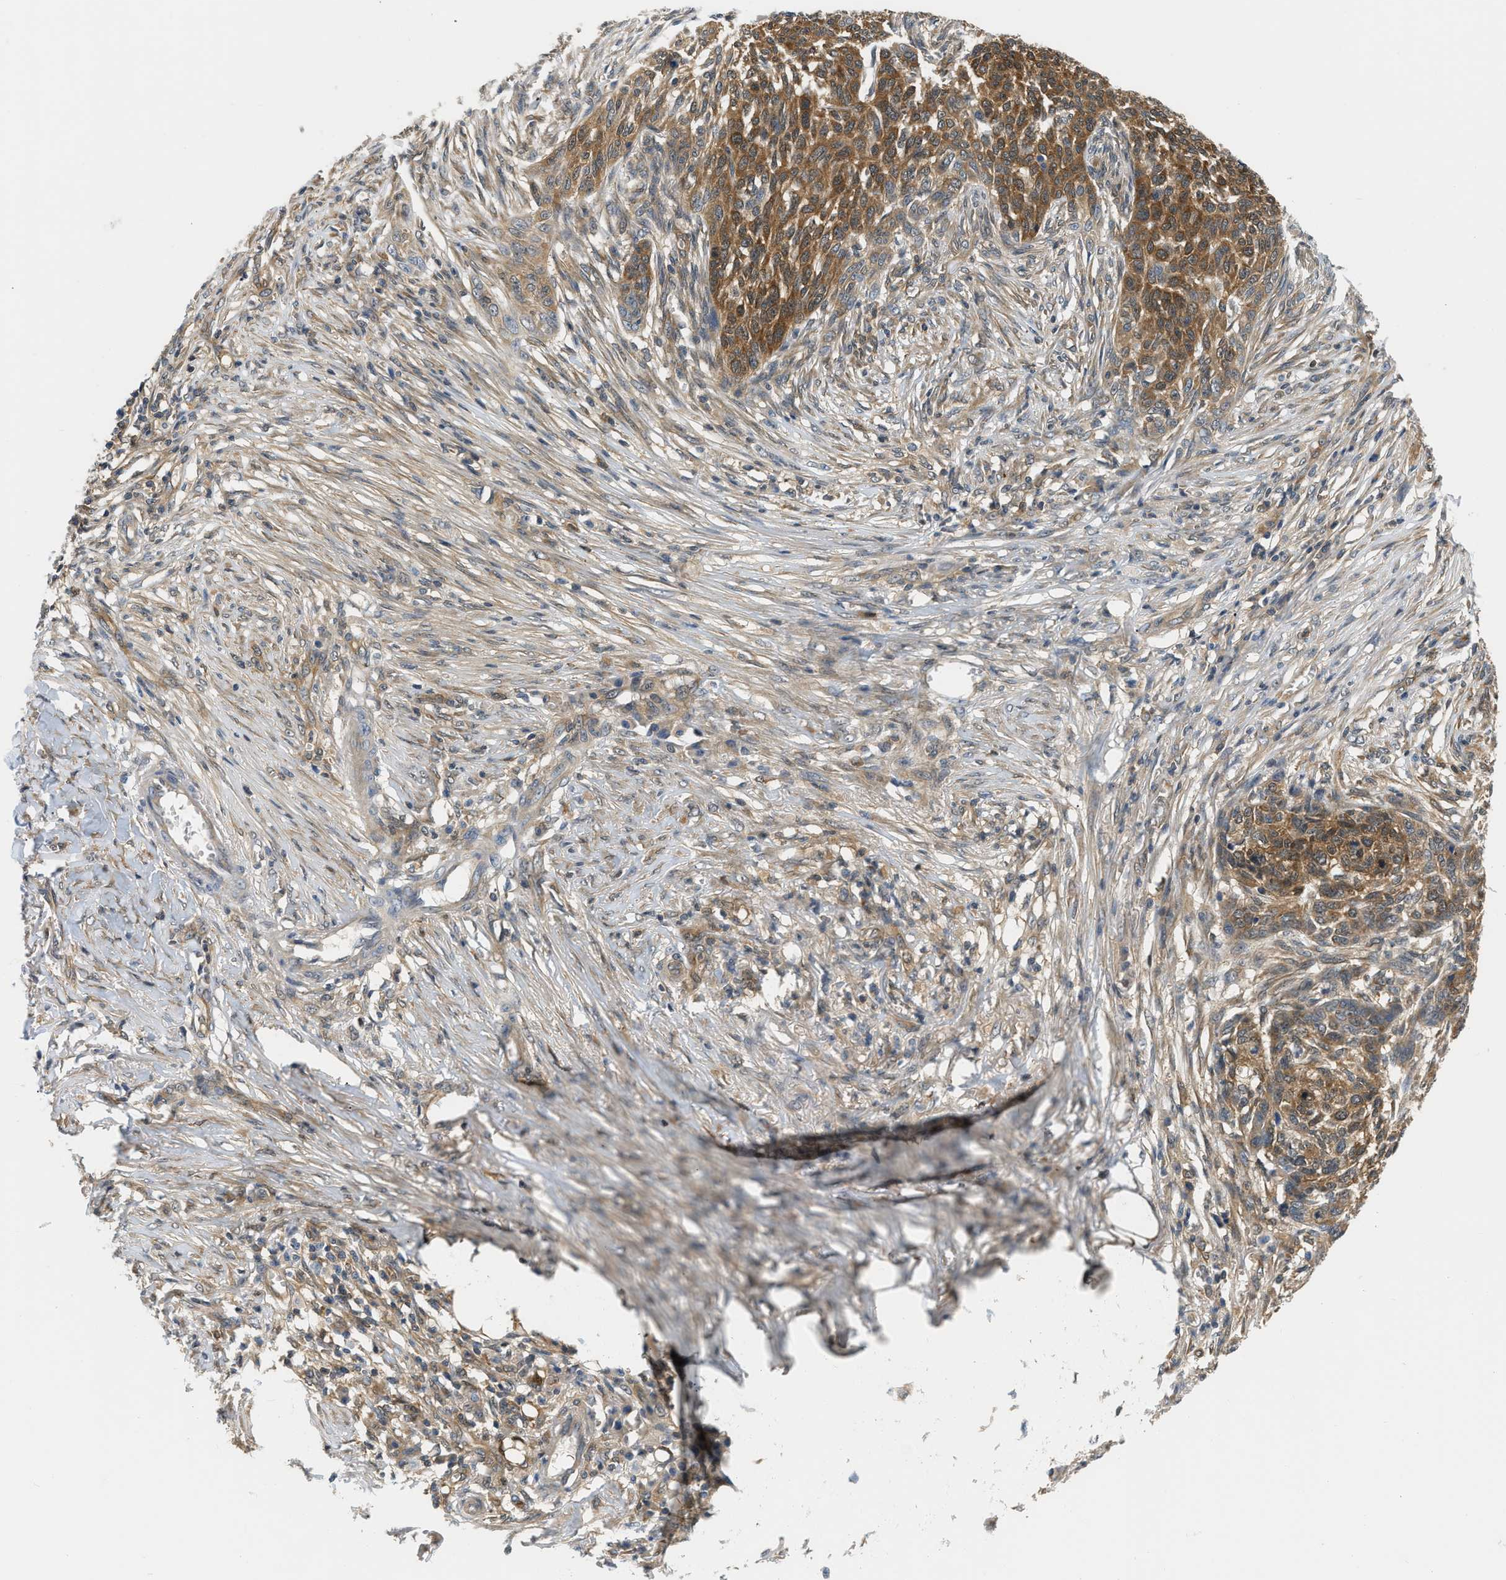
{"staining": {"intensity": "moderate", "quantity": ">75%", "location": "cytoplasmic/membranous"}, "tissue": "skin cancer", "cell_type": "Tumor cells", "image_type": "cancer", "snomed": [{"axis": "morphology", "description": "Basal cell carcinoma"}, {"axis": "topography", "description": "Skin"}], "caption": "Basal cell carcinoma (skin) stained for a protein (brown) reveals moderate cytoplasmic/membranous positive expression in about >75% of tumor cells.", "gene": "EIF4EBP2", "patient": {"sex": "male", "age": 85}}